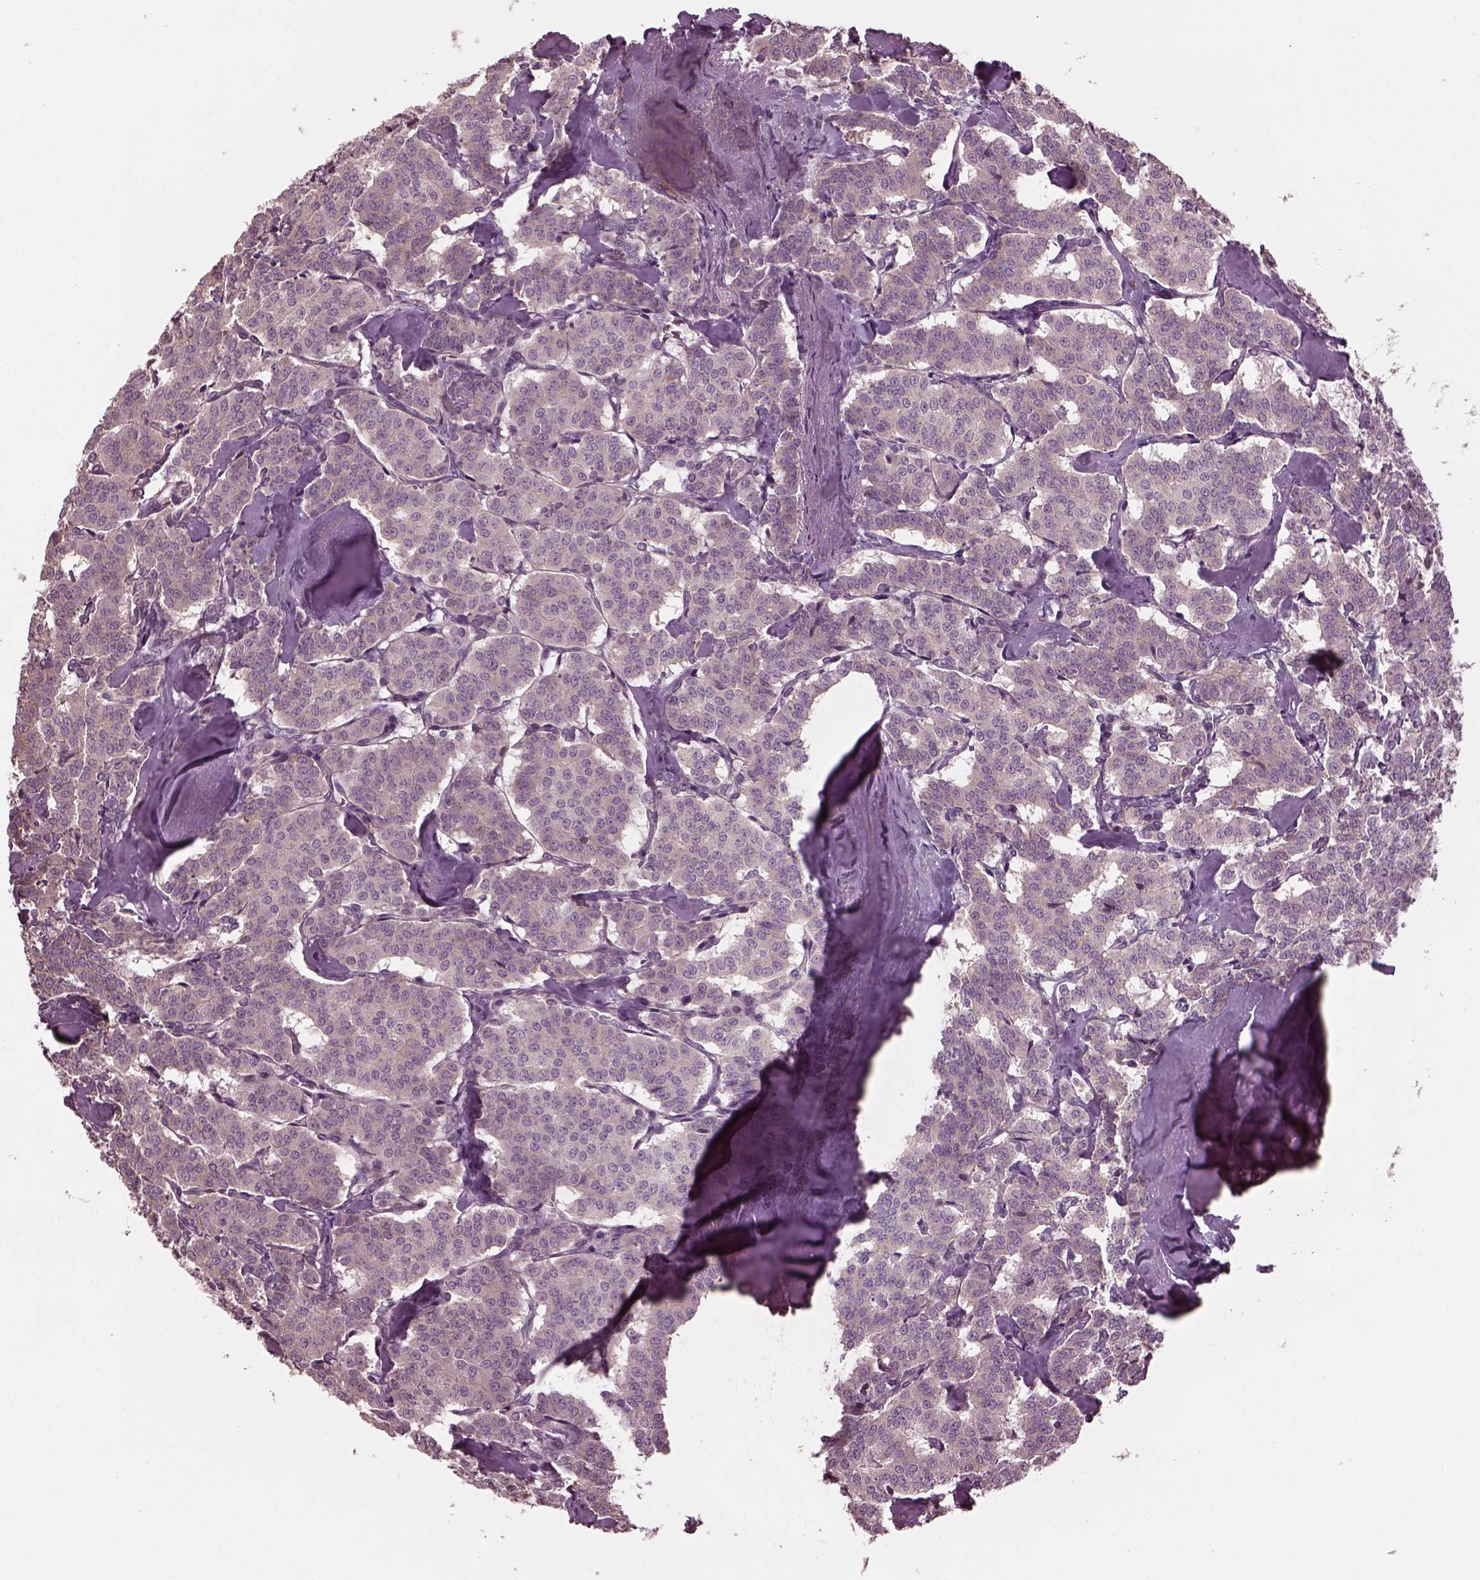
{"staining": {"intensity": "weak", "quantity": "25%-75%", "location": "cytoplasmic/membranous"}, "tissue": "carcinoid", "cell_type": "Tumor cells", "image_type": "cancer", "snomed": [{"axis": "morphology", "description": "Carcinoid, malignant, NOS"}, {"axis": "topography", "description": "Lung"}], "caption": "Malignant carcinoid was stained to show a protein in brown. There is low levels of weak cytoplasmic/membranous positivity in approximately 25%-75% of tumor cells. (DAB = brown stain, brightfield microscopy at high magnification).", "gene": "CABP5", "patient": {"sex": "female", "age": 46}}